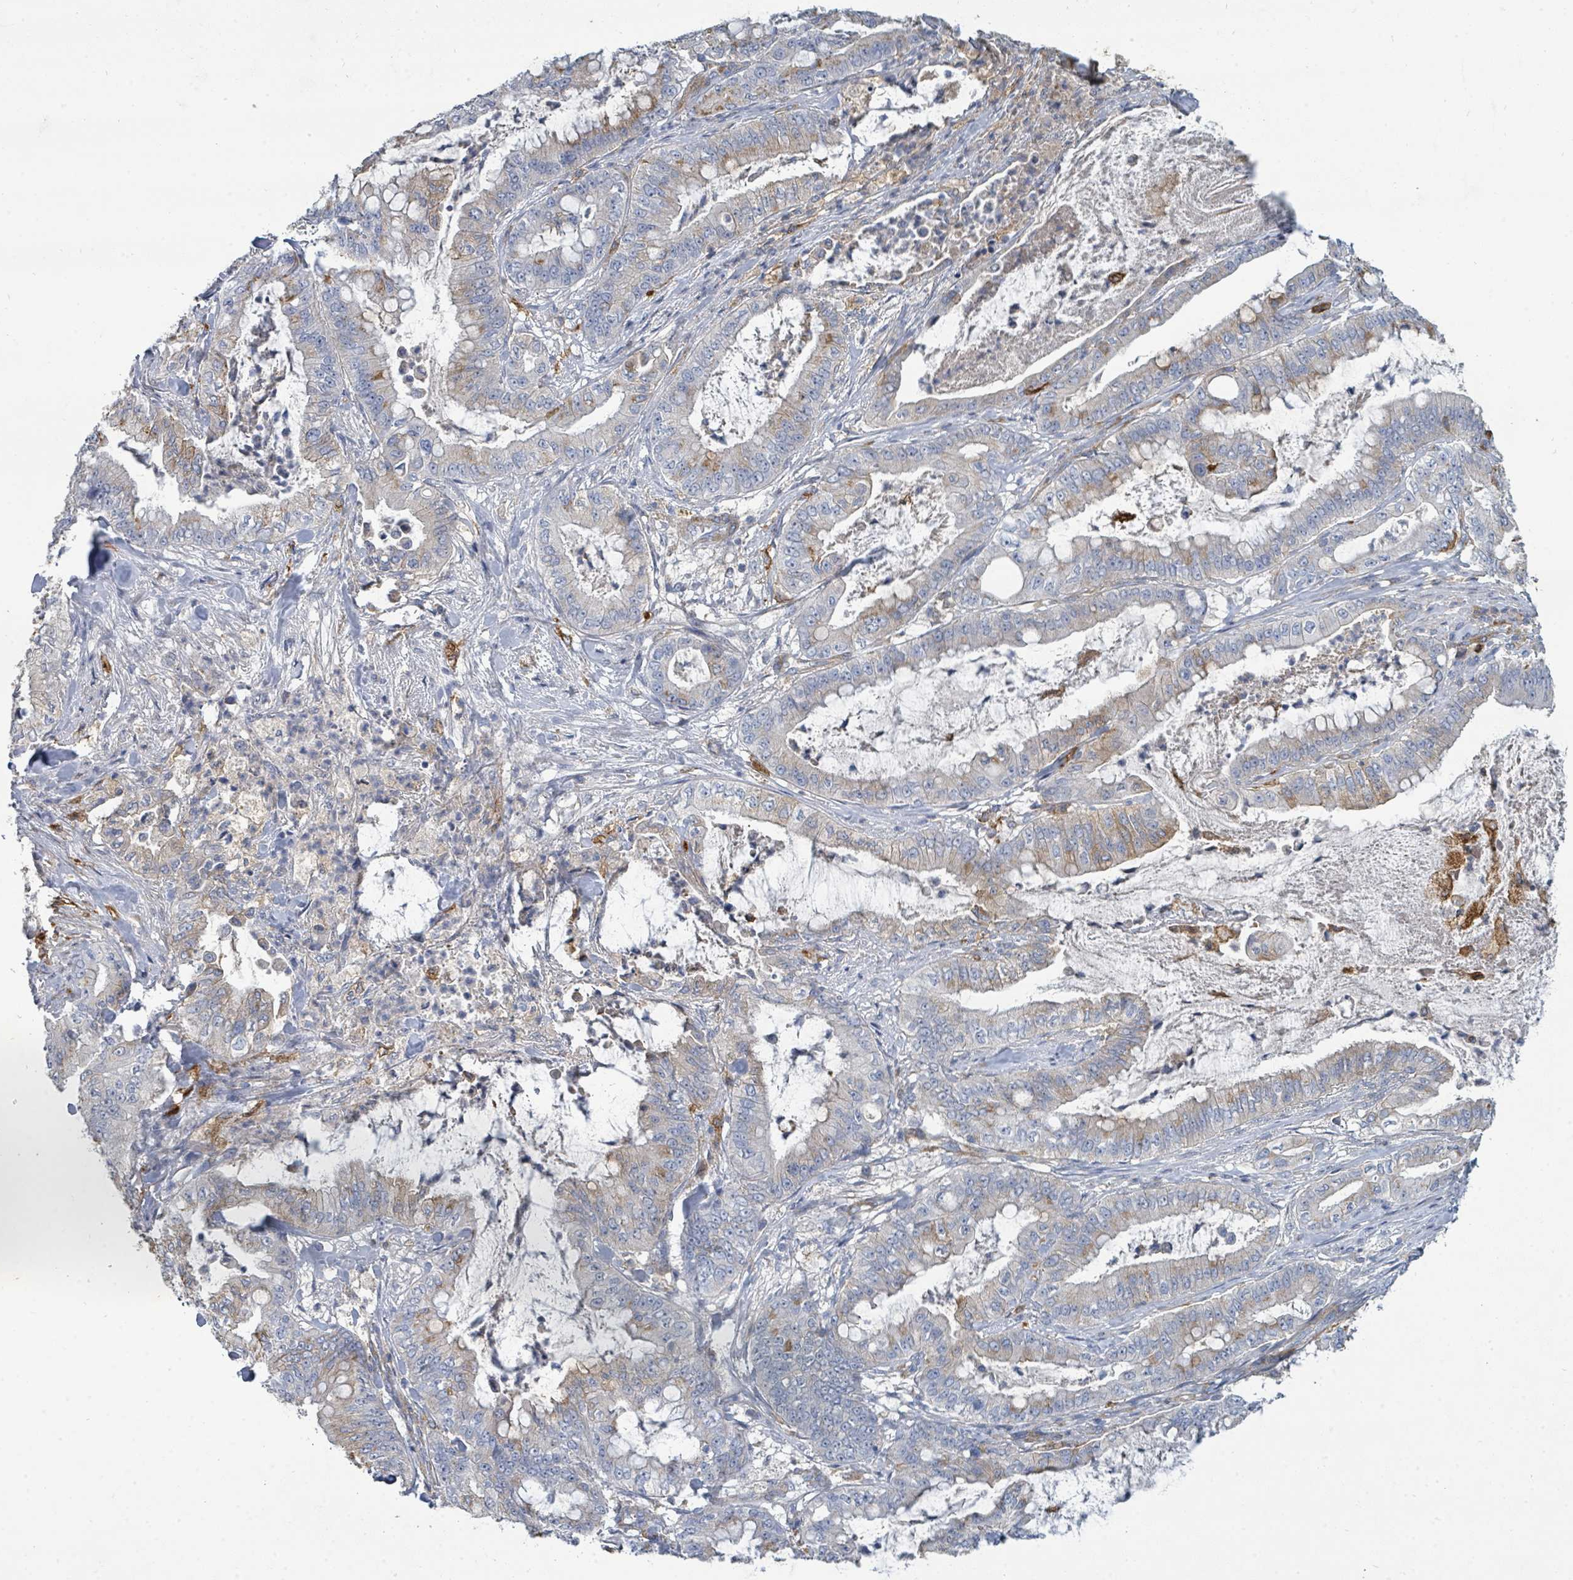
{"staining": {"intensity": "moderate", "quantity": "<25%", "location": "cytoplasmic/membranous"}, "tissue": "pancreatic cancer", "cell_type": "Tumor cells", "image_type": "cancer", "snomed": [{"axis": "morphology", "description": "Adenocarcinoma, NOS"}, {"axis": "topography", "description": "Pancreas"}], "caption": "There is low levels of moderate cytoplasmic/membranous expression in tumor cells of pancreatic cancer, as demonstrated by immunohistochemical staining (brown color).", "gene": "IFIT1", "patient": {"sex": "male", "age": 71}}